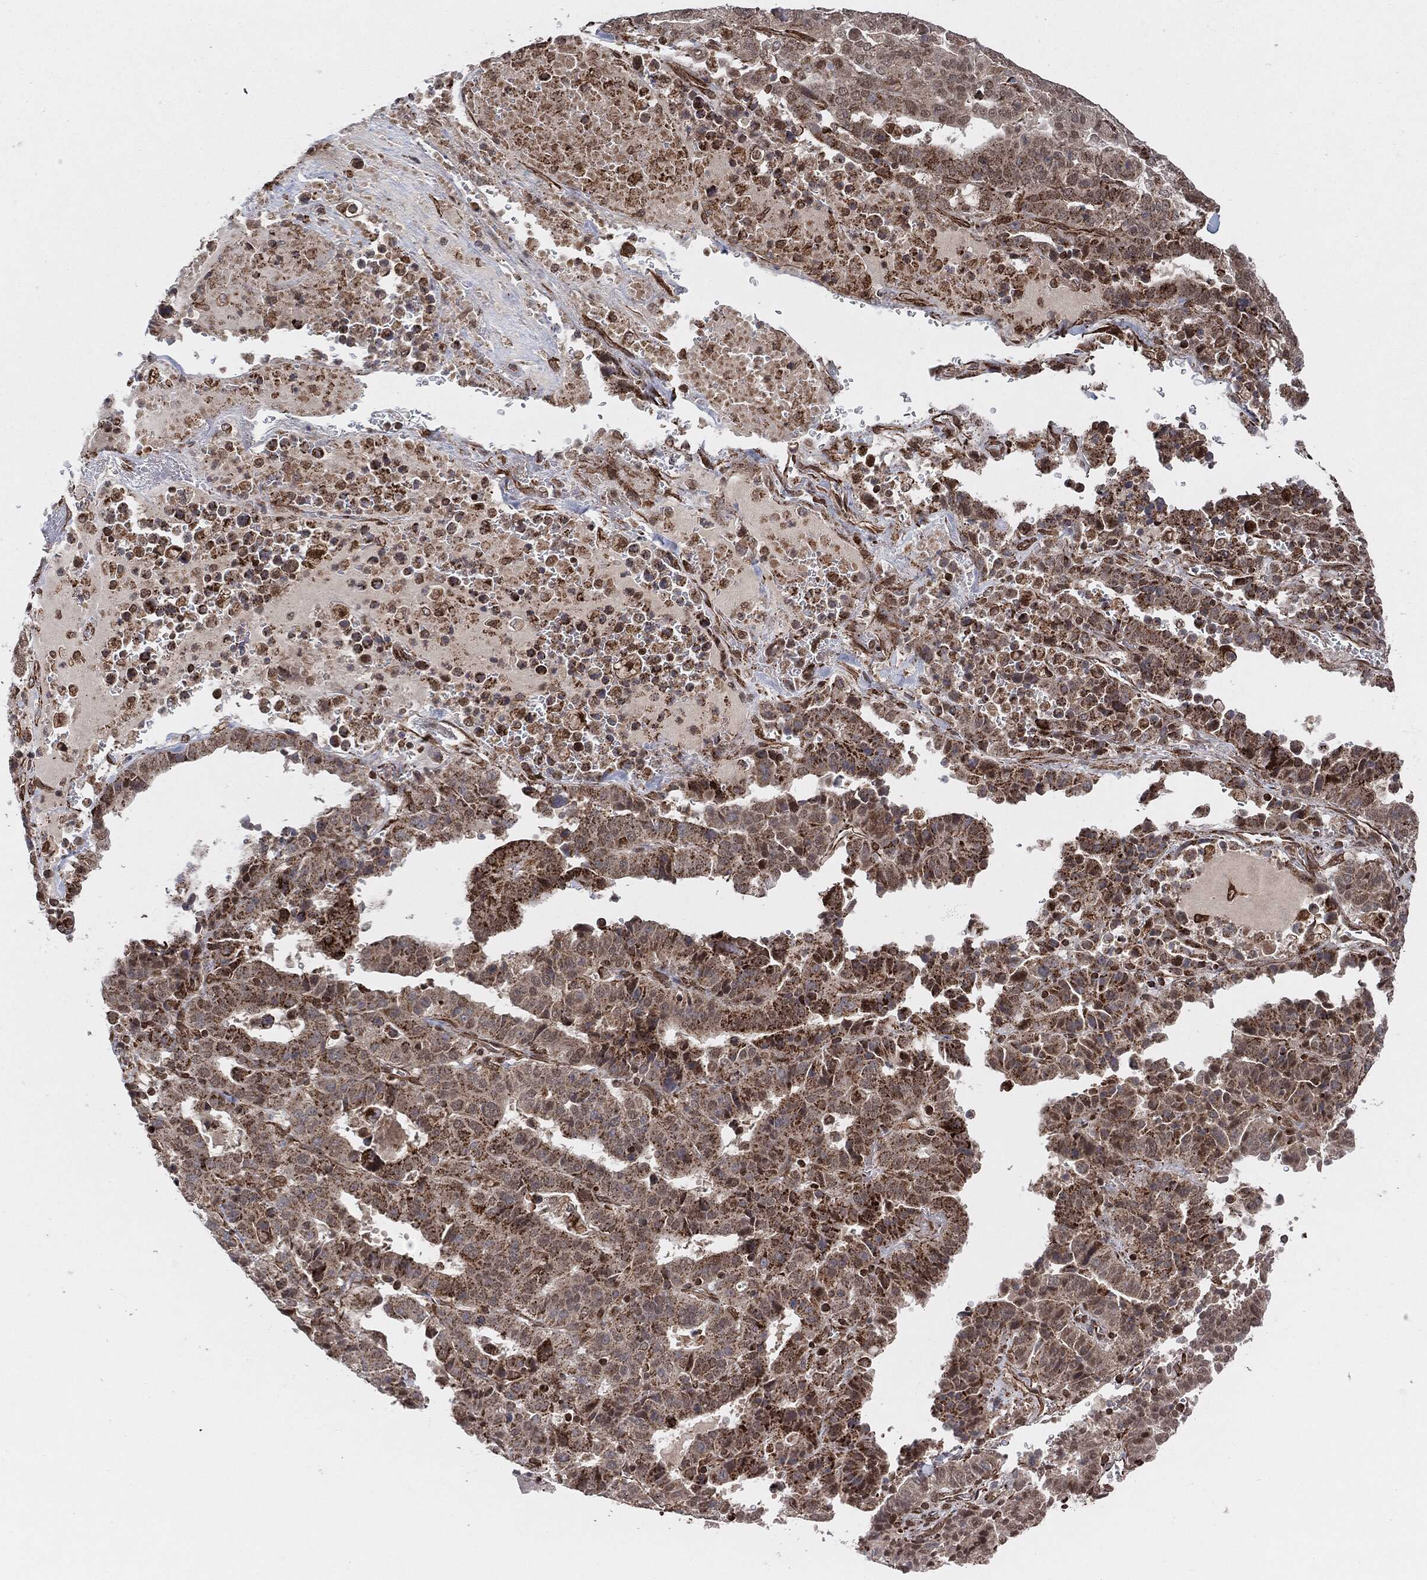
{"staining": {"intensity": "moderate", "quantity": ">75%", "location": "cytoplasmic/membranous"}, "tissue": "stomach cancer", "cell_type": "Tumor cells", "image_type": "cancer", "snomed": [{"axis": "morphology", "description": "Adenocarcinoma, NOS"}, {"axis": "topography", "description": "Stomach"}], "caption": "Human stomach adenocarcinoma stained with a protein marker reveals moderate staining in tumor cells.", "gene": "TP53RK", "patient": {"sex": "male", "age": 48}}